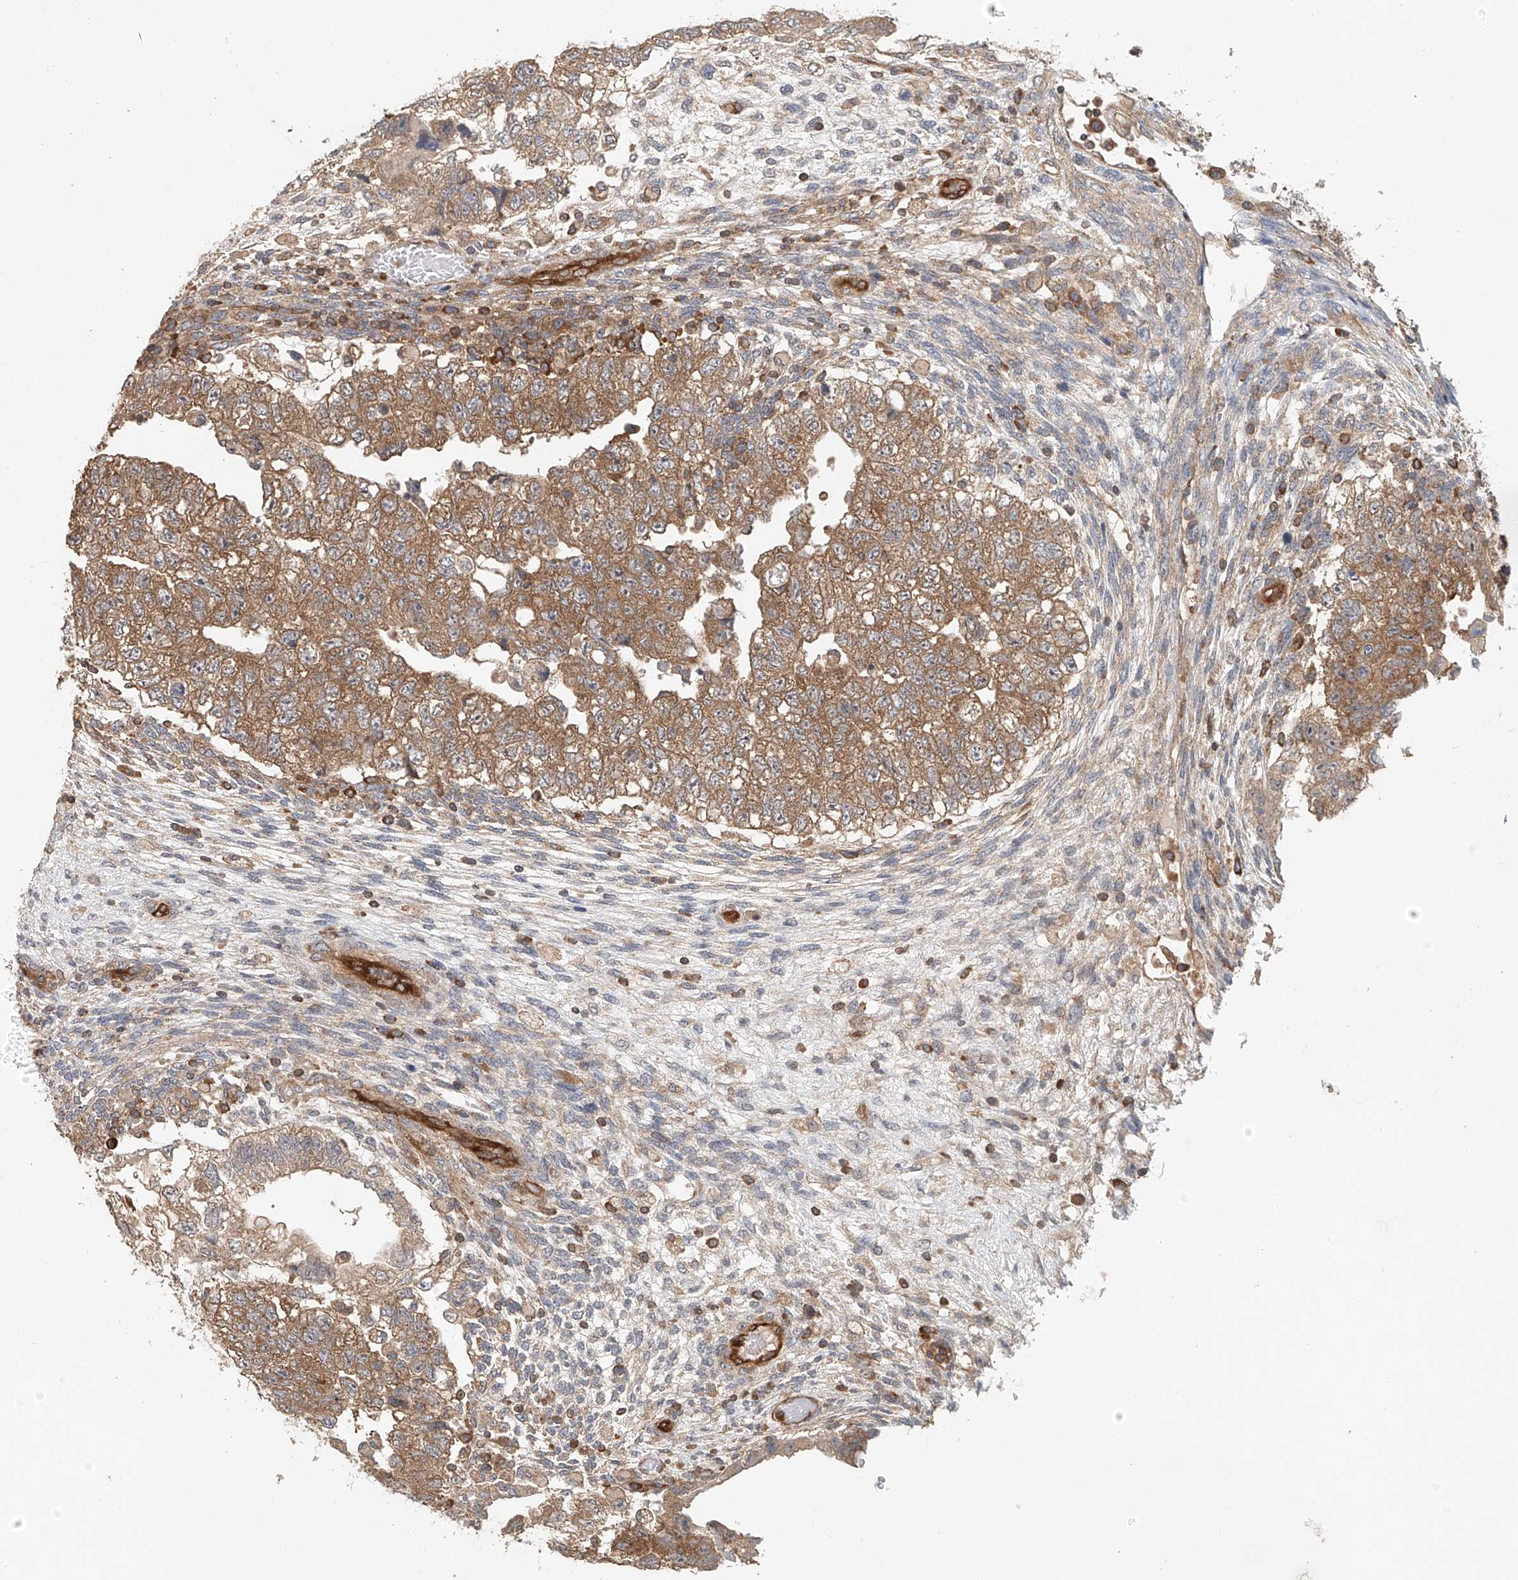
{"staining": {"intensity": "moderate", "quantity": ">75%", "location": "cytoplasmic/membranous"}, "tissue": "testis cancer", "cell_type": "Tumor cells", "image_type": "cancer", "snomed": [{"axis": "morphology", "description": "Carcinoma, Embryonal, NOS"}, {"axis": "topography", "description": "Testis"}], "caption": "This is a photomicrograph of immunohistochemistry staining of embryonal carcinoma (testis), which shows moderate positivity in the cytoplasmic/membranous of tumor cells.", "gene": "FRYL", "patient": {"sex": "male", "age": 36}}